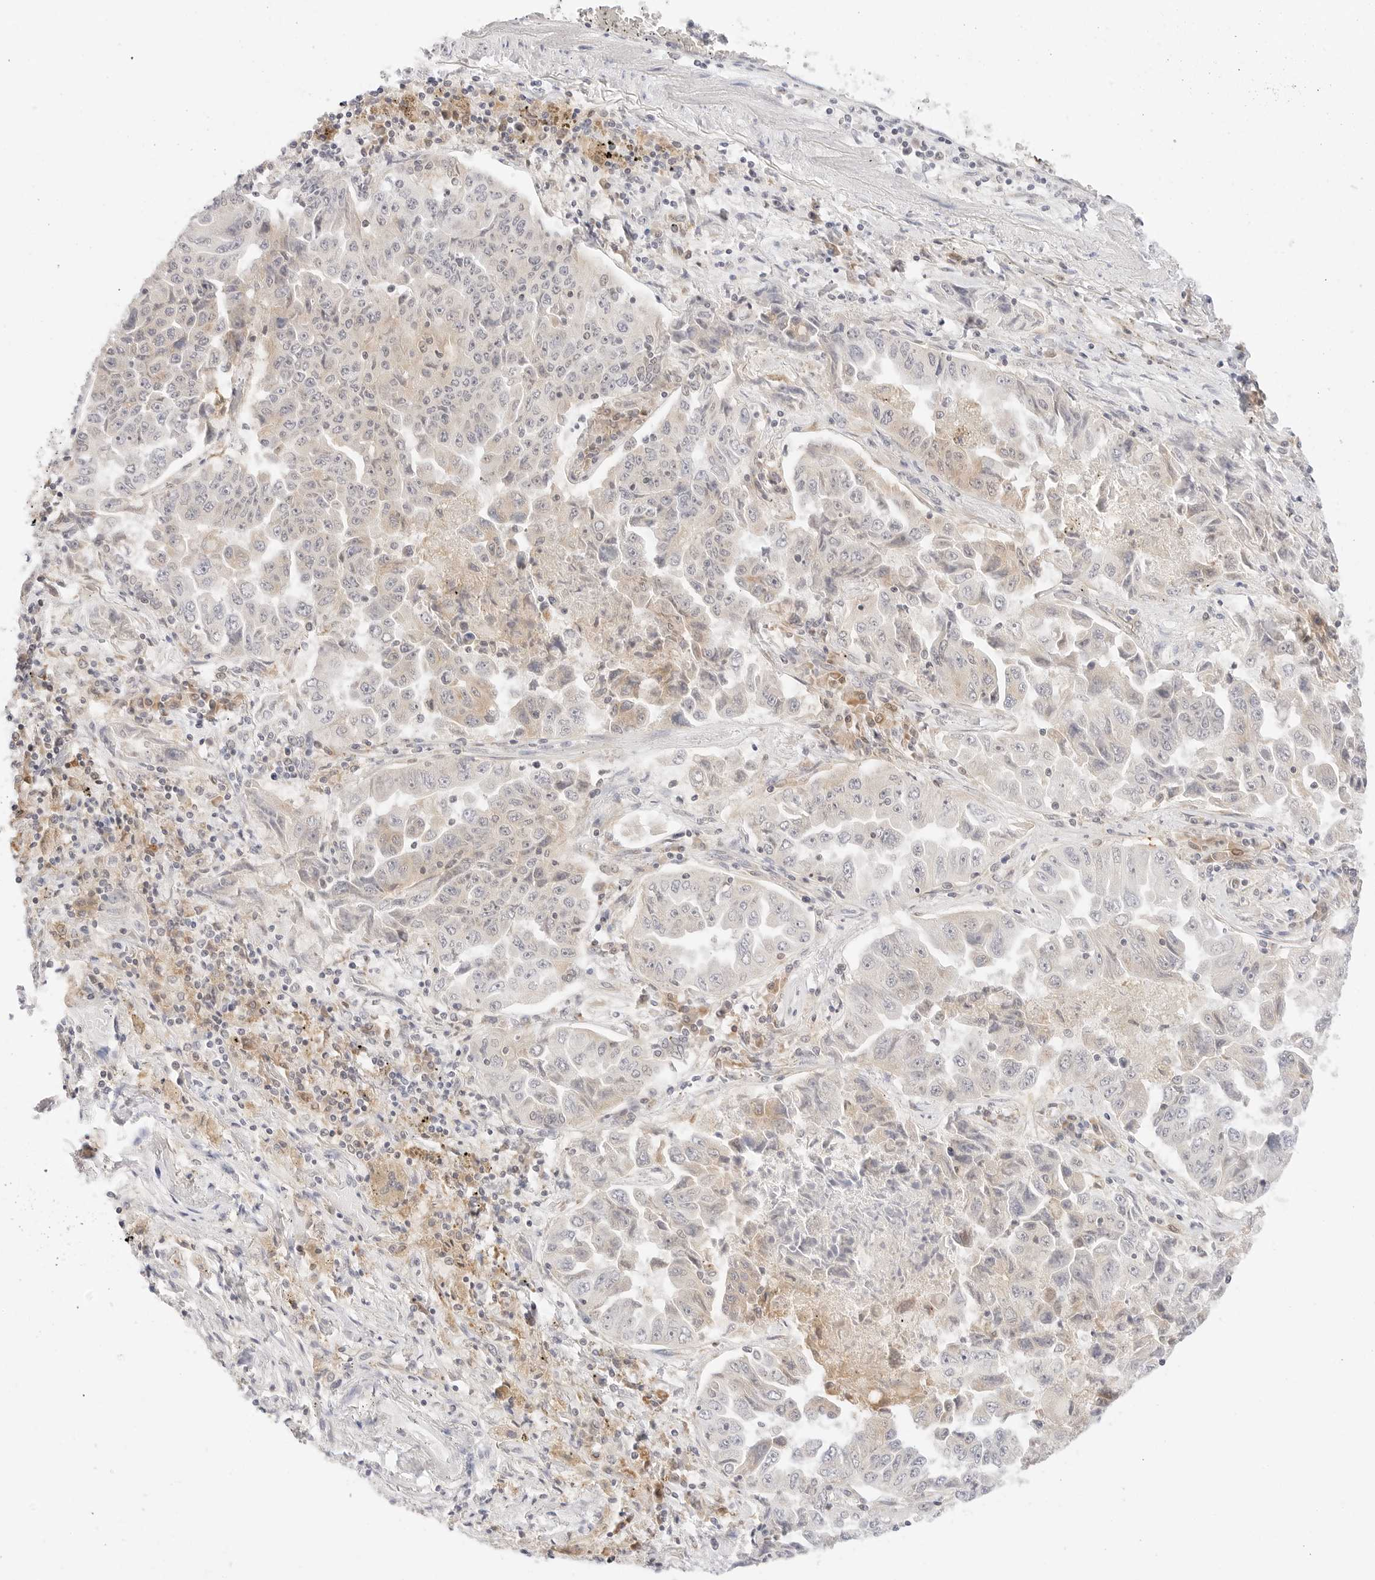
{"staining": {"intensity": "weak", "quantity": "<25%", "location": "cytoplasmic/membranous"}, "tissue": "lung cancer", "cell_type": "Tumor cells", "image_type": "cancer", "snomed": [{"axis": "morphology", "description": "Adenocarcinoma, NOS"}, {"axis": "topography", "description": "Lung"}], "caption": "DAB (3,3'-diaminobenzidine) immunohistochemical staining of human lung cancer (adenocarcinoma) displays no significant expression in tumor cells.", "gene": "ERO1B", "patient": {"sex": "female", "age": 51}}